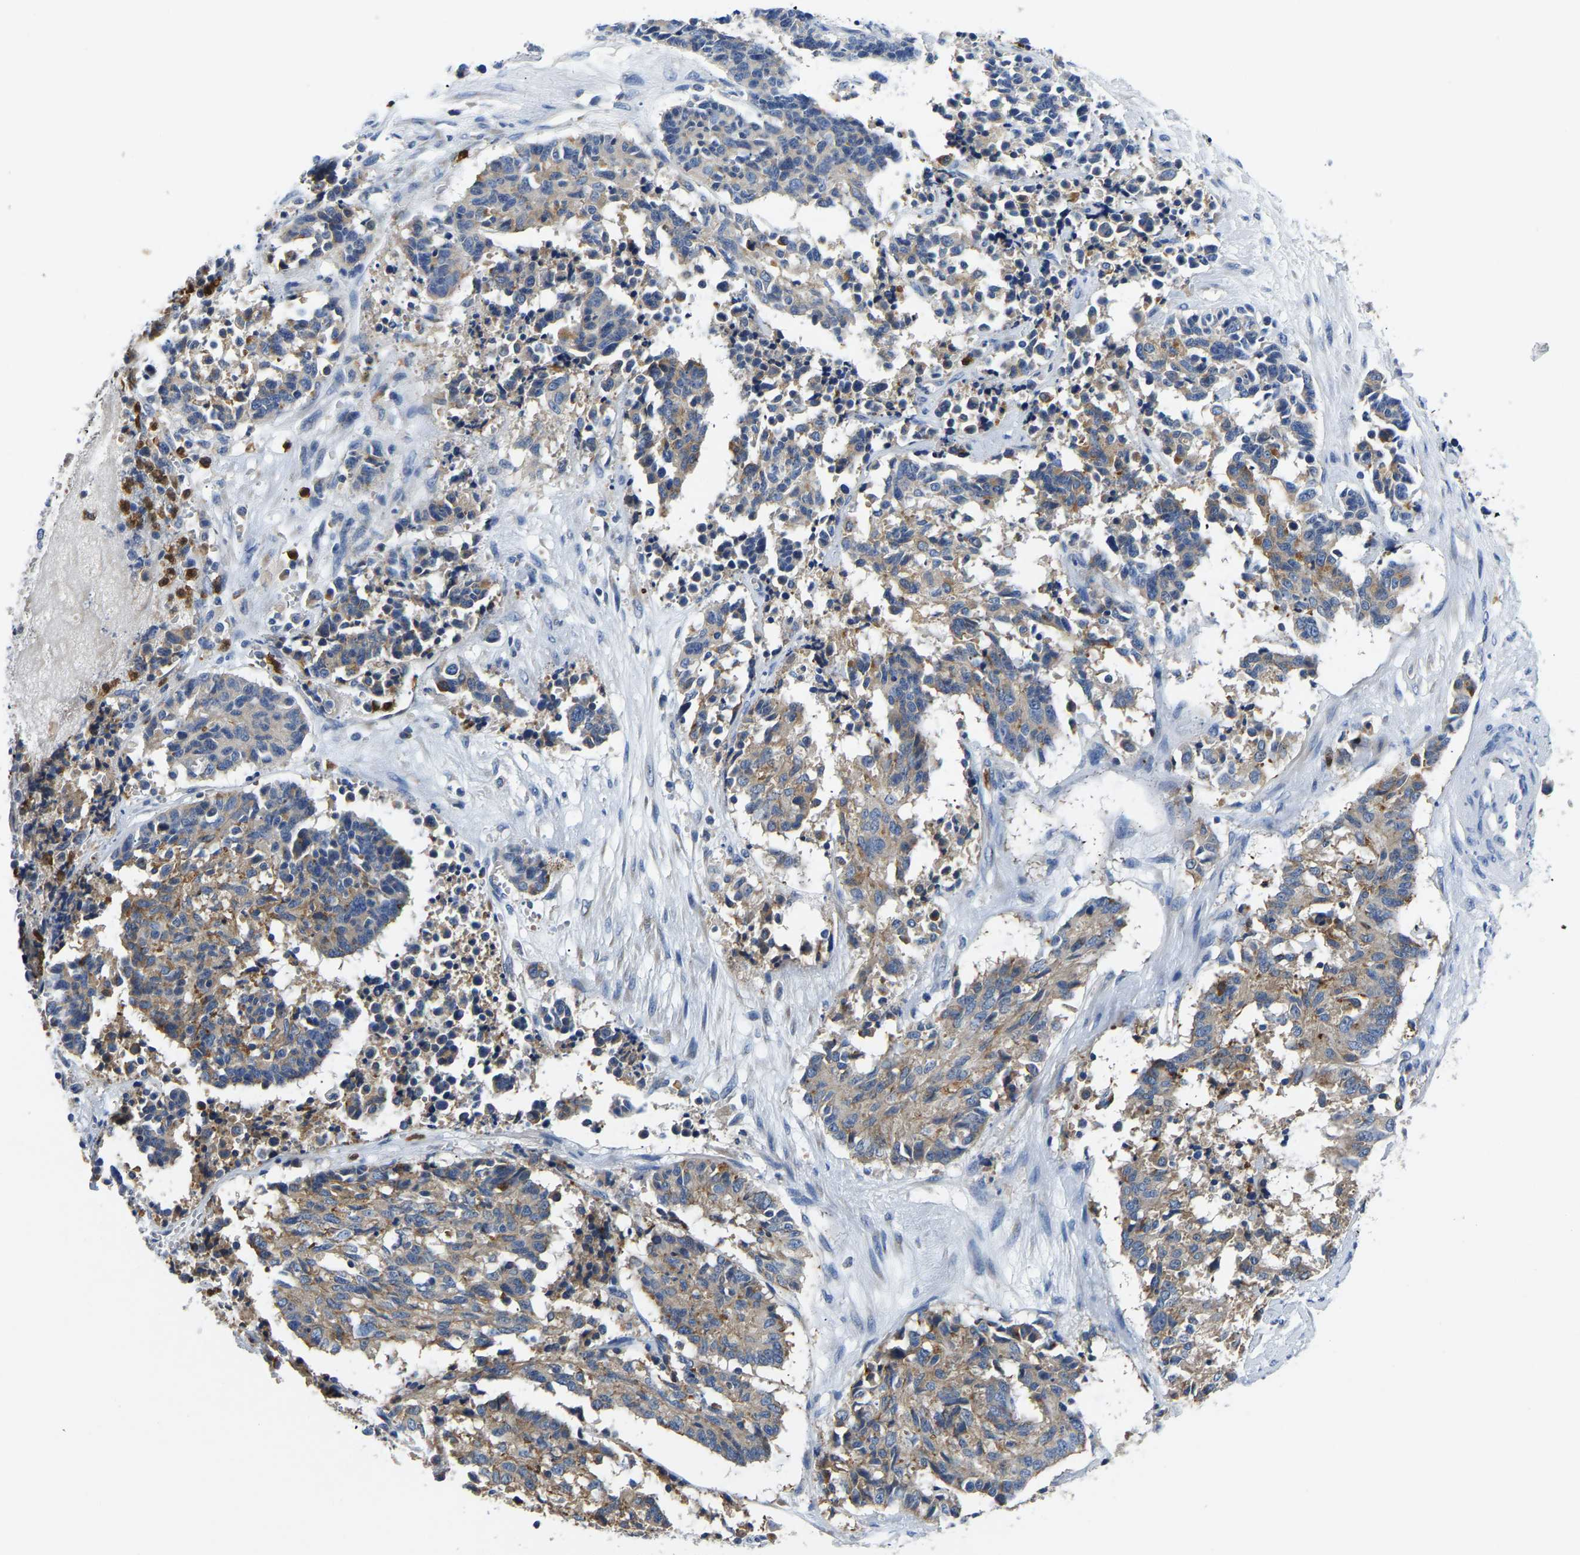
{"staining": {"intensity": "weak", "quantity": "<25%", "location": "cytoplasmic/membranous"}, "tissue": "cervical cancer", "cell_type": "Tumor cells", "image_type": "cancer", "snomed": [{"axis": "morphology", "description": "Squamous cell carcinoma, NOS"}, {"axis": "topography", "description": "Cervix"}], "caption": "Tumor cells show no significant protein expression in squamous cell carcinoma (cervical).", "gene": "TOR1B", "patient": {"sex": "female", "age": 35}}